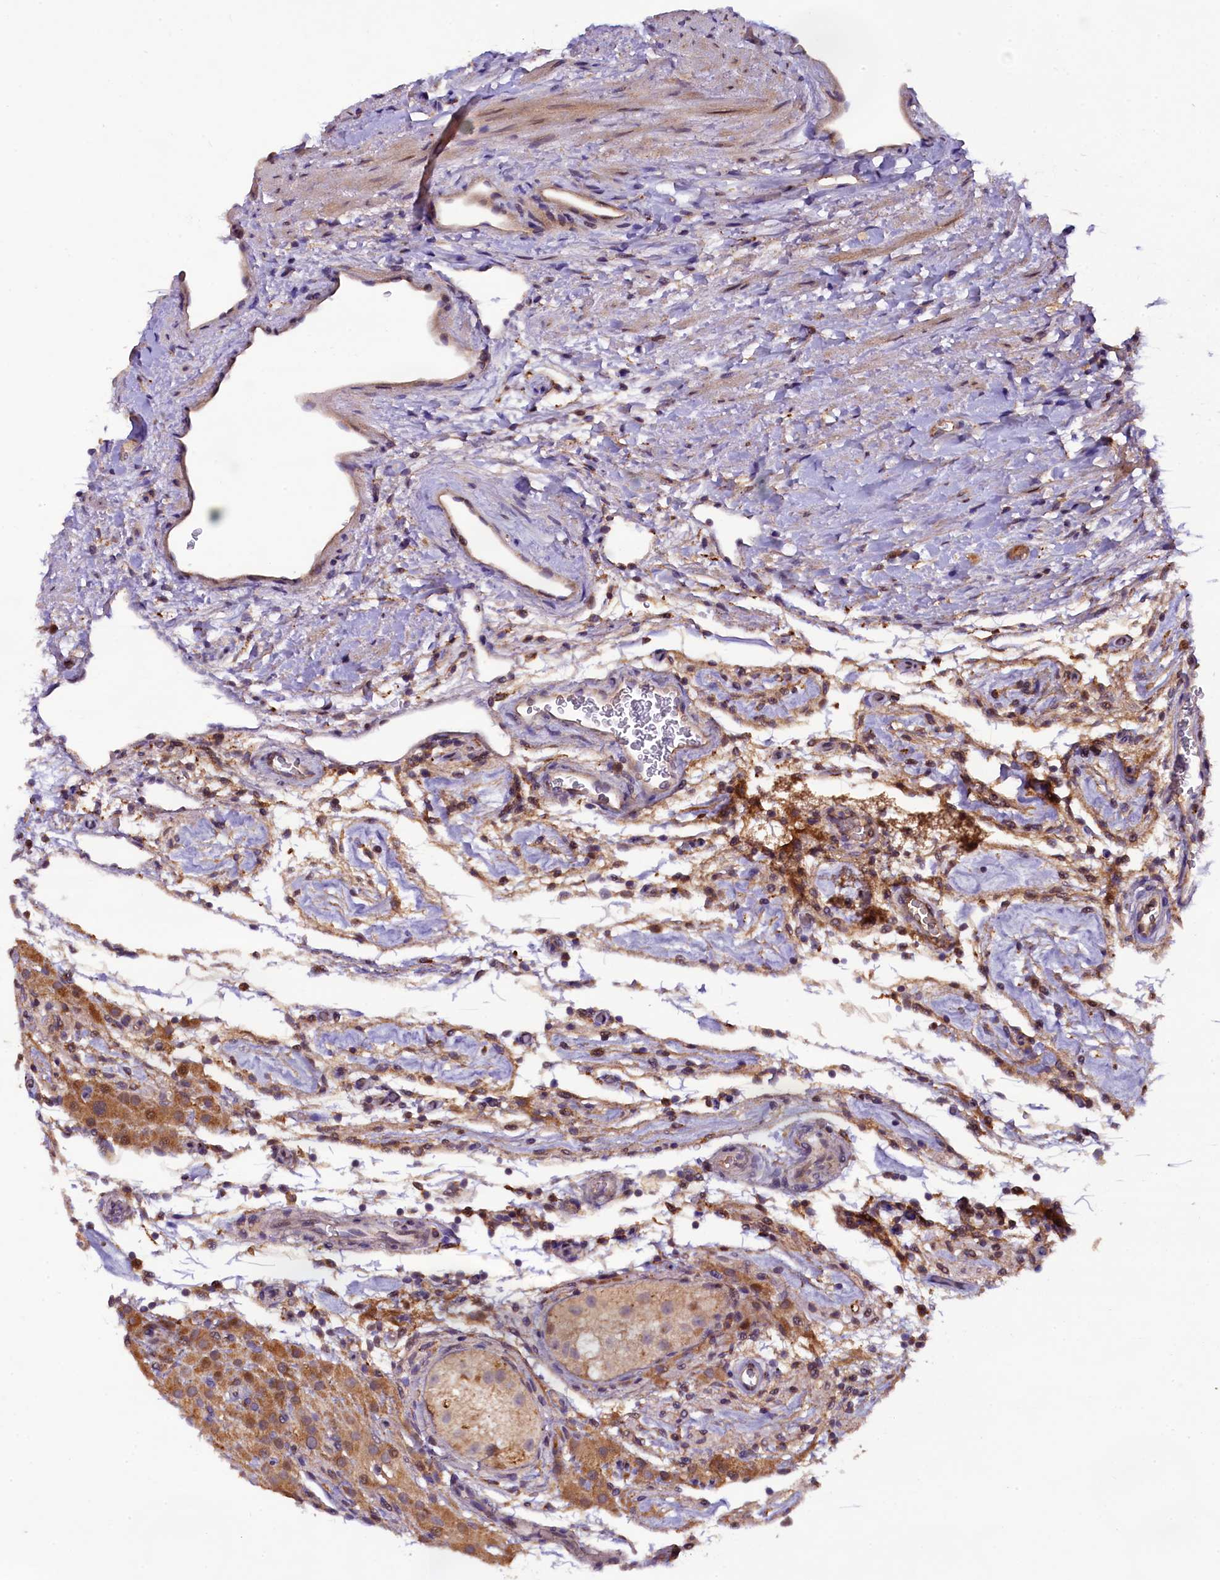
{"staining": {"intensity": "moderate", "quantity": "25%-75%", "location": "cytoplasmic/membranous"}, "tissue": "testis cancer", "cell_type": "Tumor cells", "image_type": "cancer", "snomed": [{"axis": "morphology", "description": "Seminoma, NOS"}, {"axis": "topography", "description": "Testis"}], "caption": "Immunohistochemical staining of seminoma (testis) shows medium levels of moderate cytoplasmic/membranous positivity in approximately 25%-75% of tumor cells. Nuclei are stained in blue.", "gene": "PLXNB1", "patient": {"sex": "male", "age": 49}}